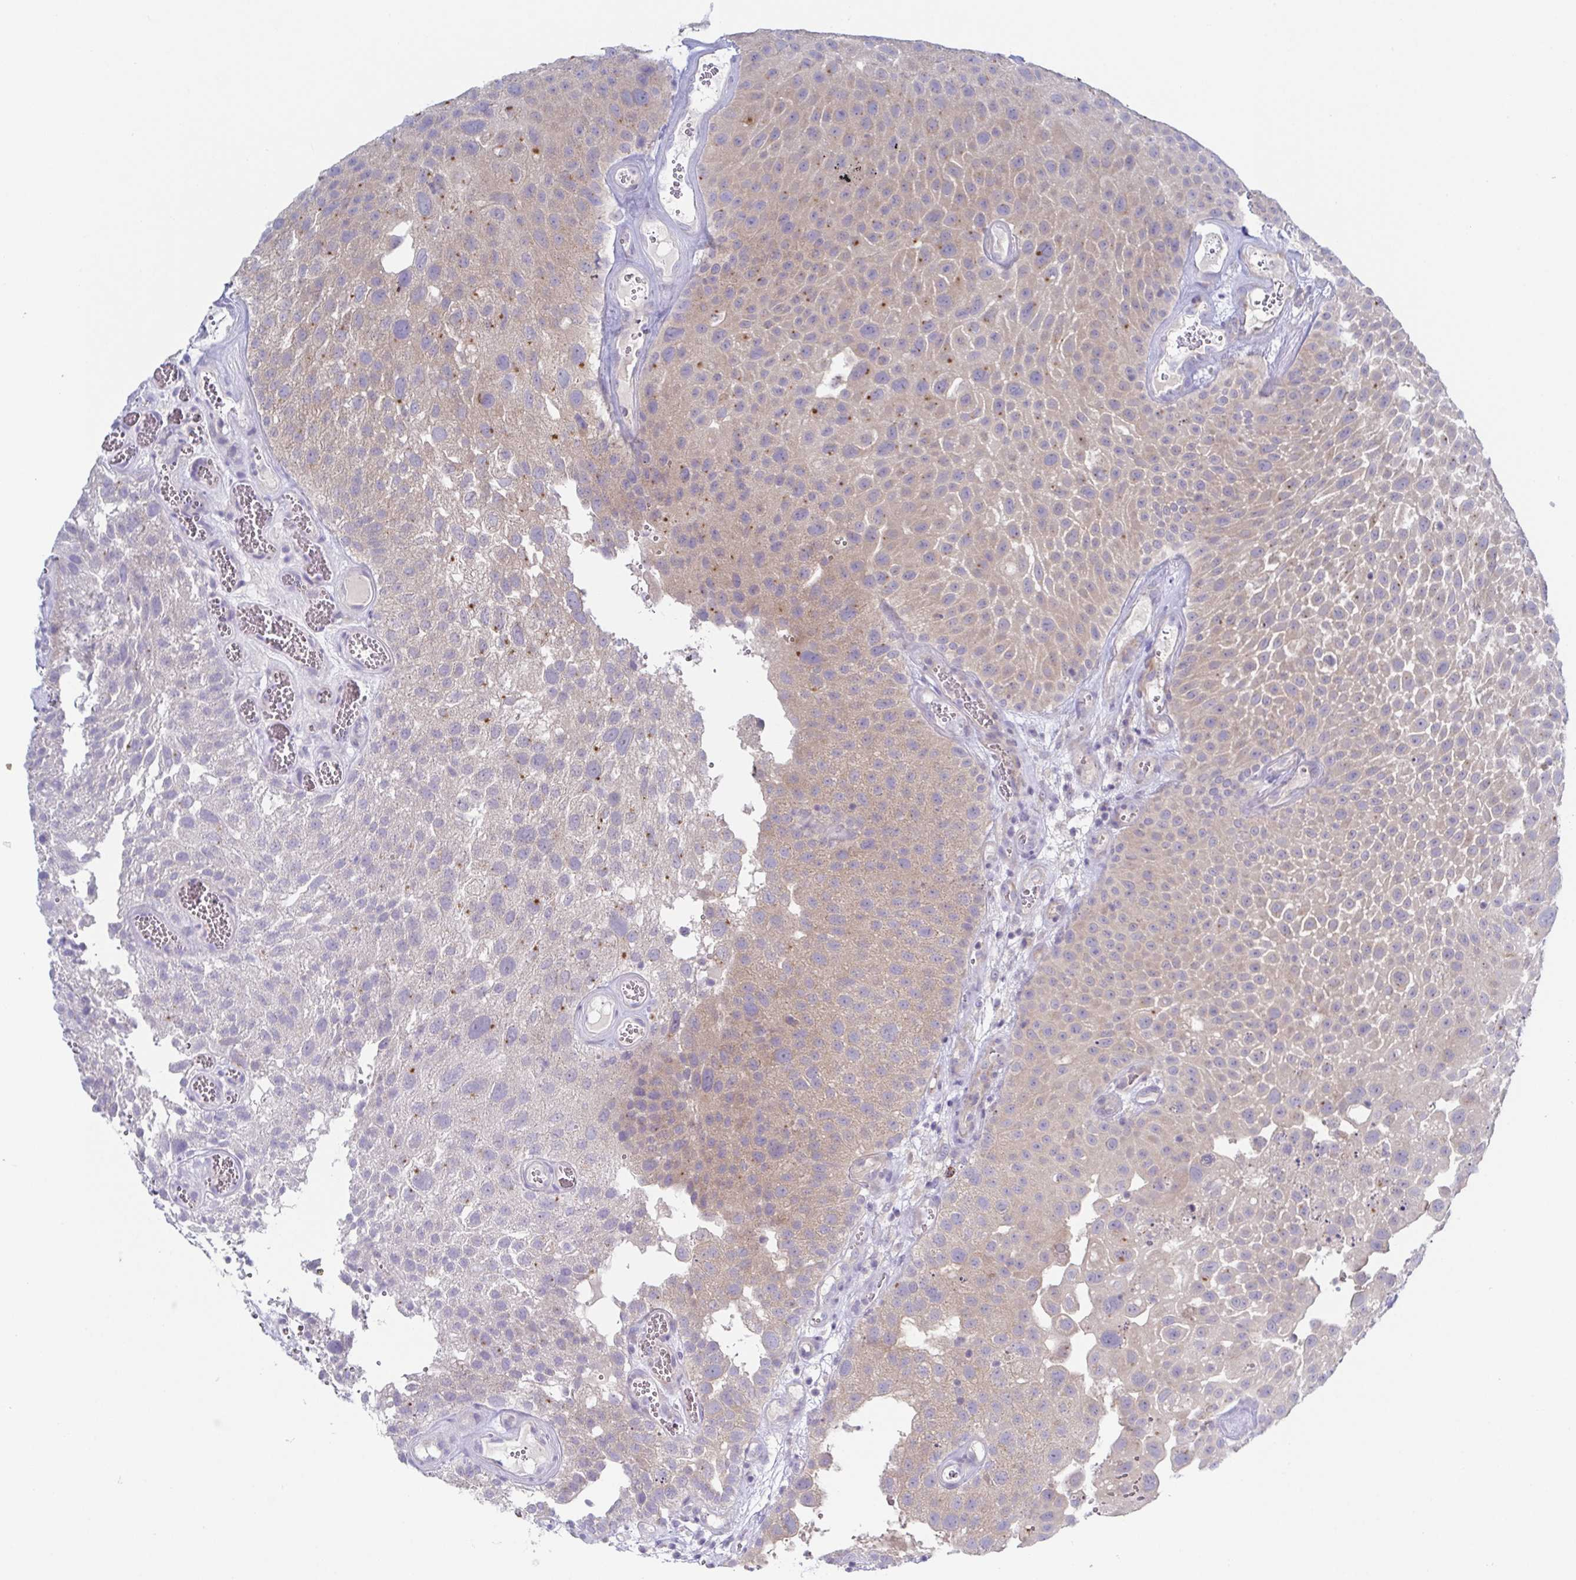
{"staining": {"intensity": "weak", "quantity": "25%-75%", "location": "cytoplasmic/membranous"}, "tissue": "urothelial cancer", "cell_type": "Tumor cells", "image_type": "cancer", "snomed": [{"axis": "morphology", "description": "Urothelial carcinoma, Low grade"}, {"axis": "topography", "description": "Urinary bladder"}], "caption": "Urothelial carcinoma (low-grade) stained with DAB immunohistochemistry shows low levels of weak cytoplasmic/membranous staining in approximately 25%-75% of tumor cells.", "gene": "HTR2A", "patient": {"sex": "male", "age": 72}}